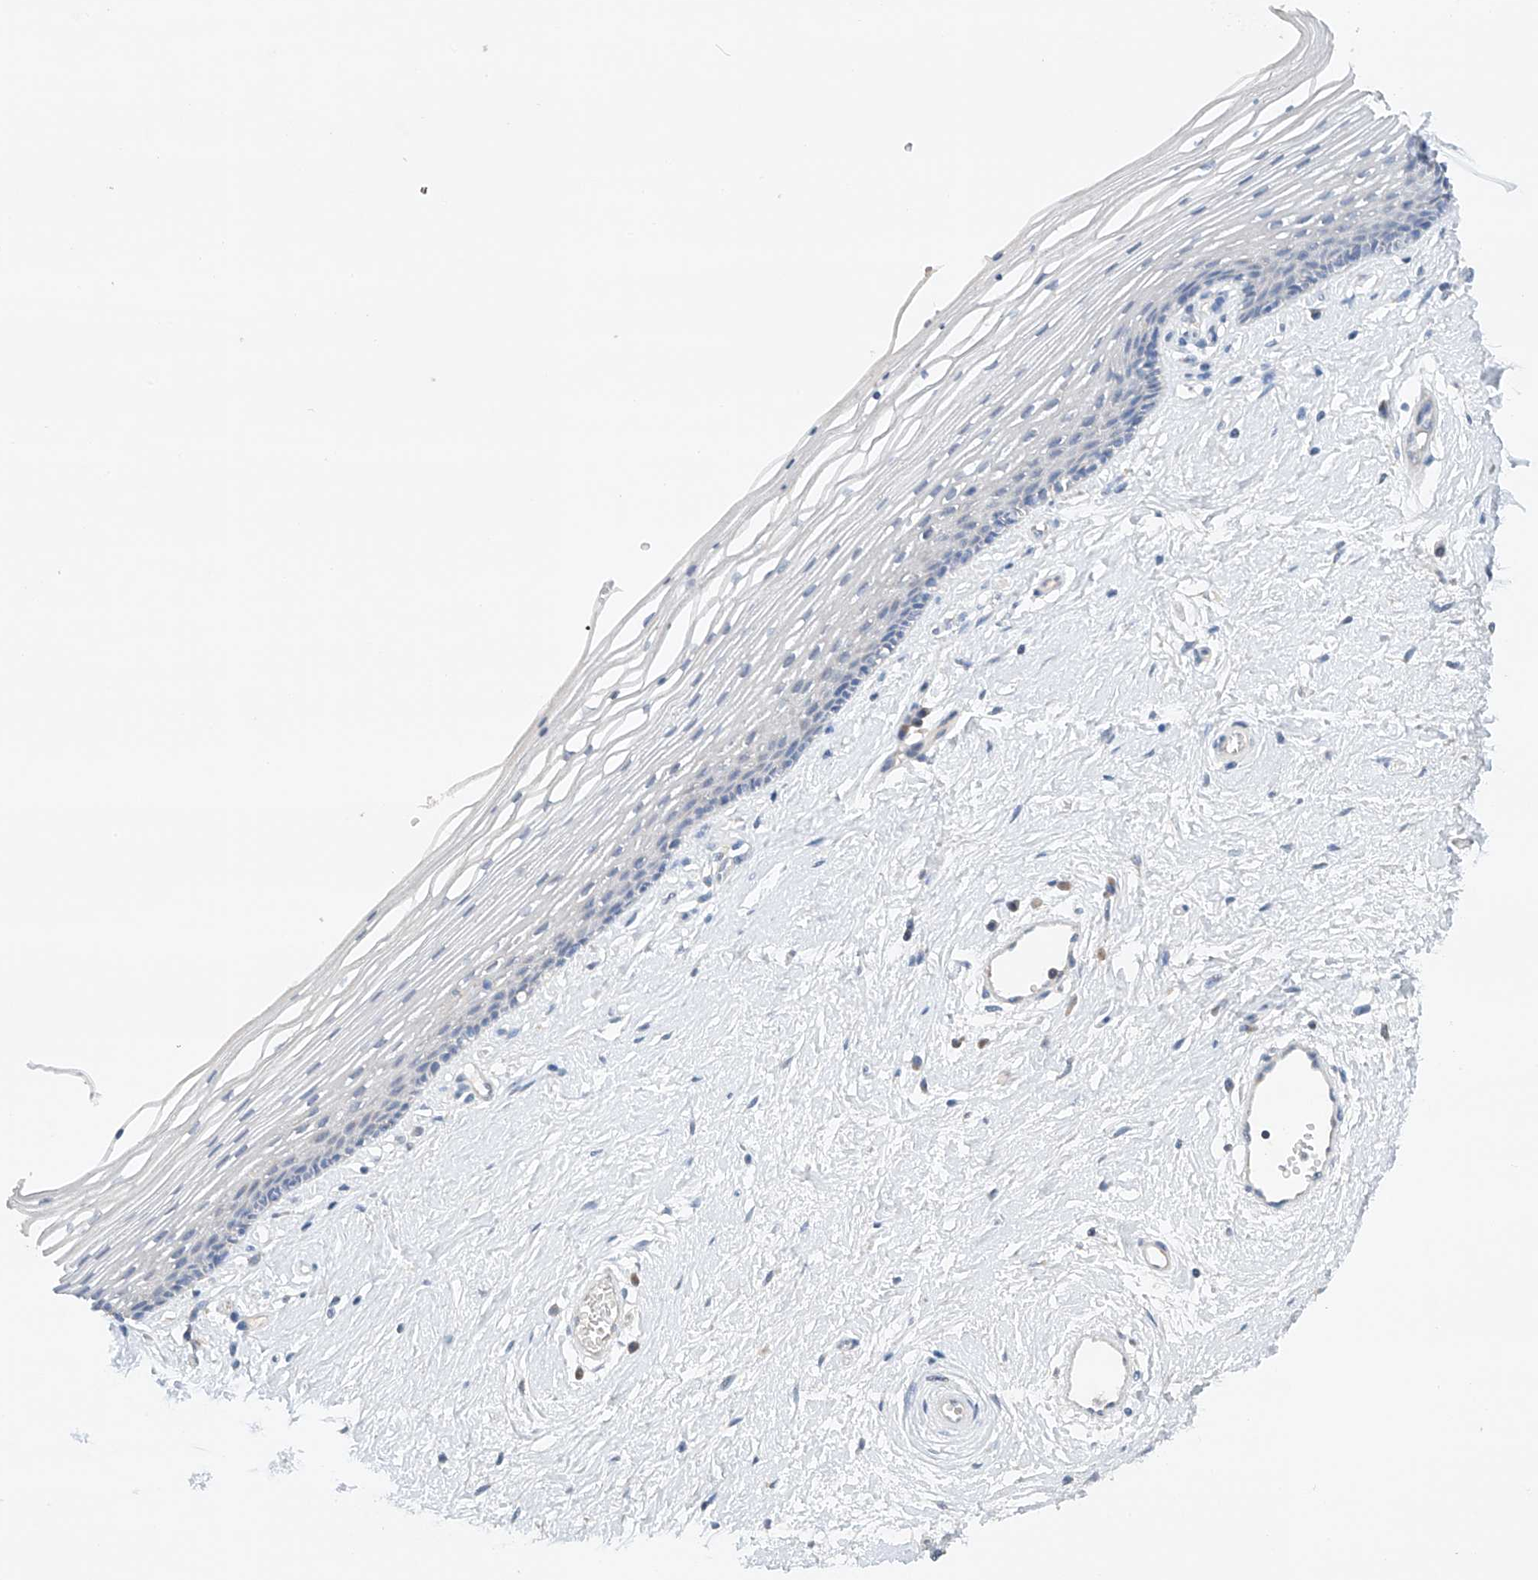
{"staining": {"intensity": "negative", "quantity": "none", "location": "none"}, "tissue": "vagina", "cell_type": "Squamous epithelial cells", "image_type": "normal", "snomed": [{"axis": "morphology", "description": "Normal tissue, NOS"}, {"axis": "topography", "description": "Vagina"}], "caption": "Immunohistochemistry (IHC) histopathology image of unremarkable vagina: human vagina stained with DAB (3,3'-diaminobenzidine) displays no significant protein staining in squamous epithelial cells.", "gene": "GPC4", "patient": {"sex": "female", "age": 46}}